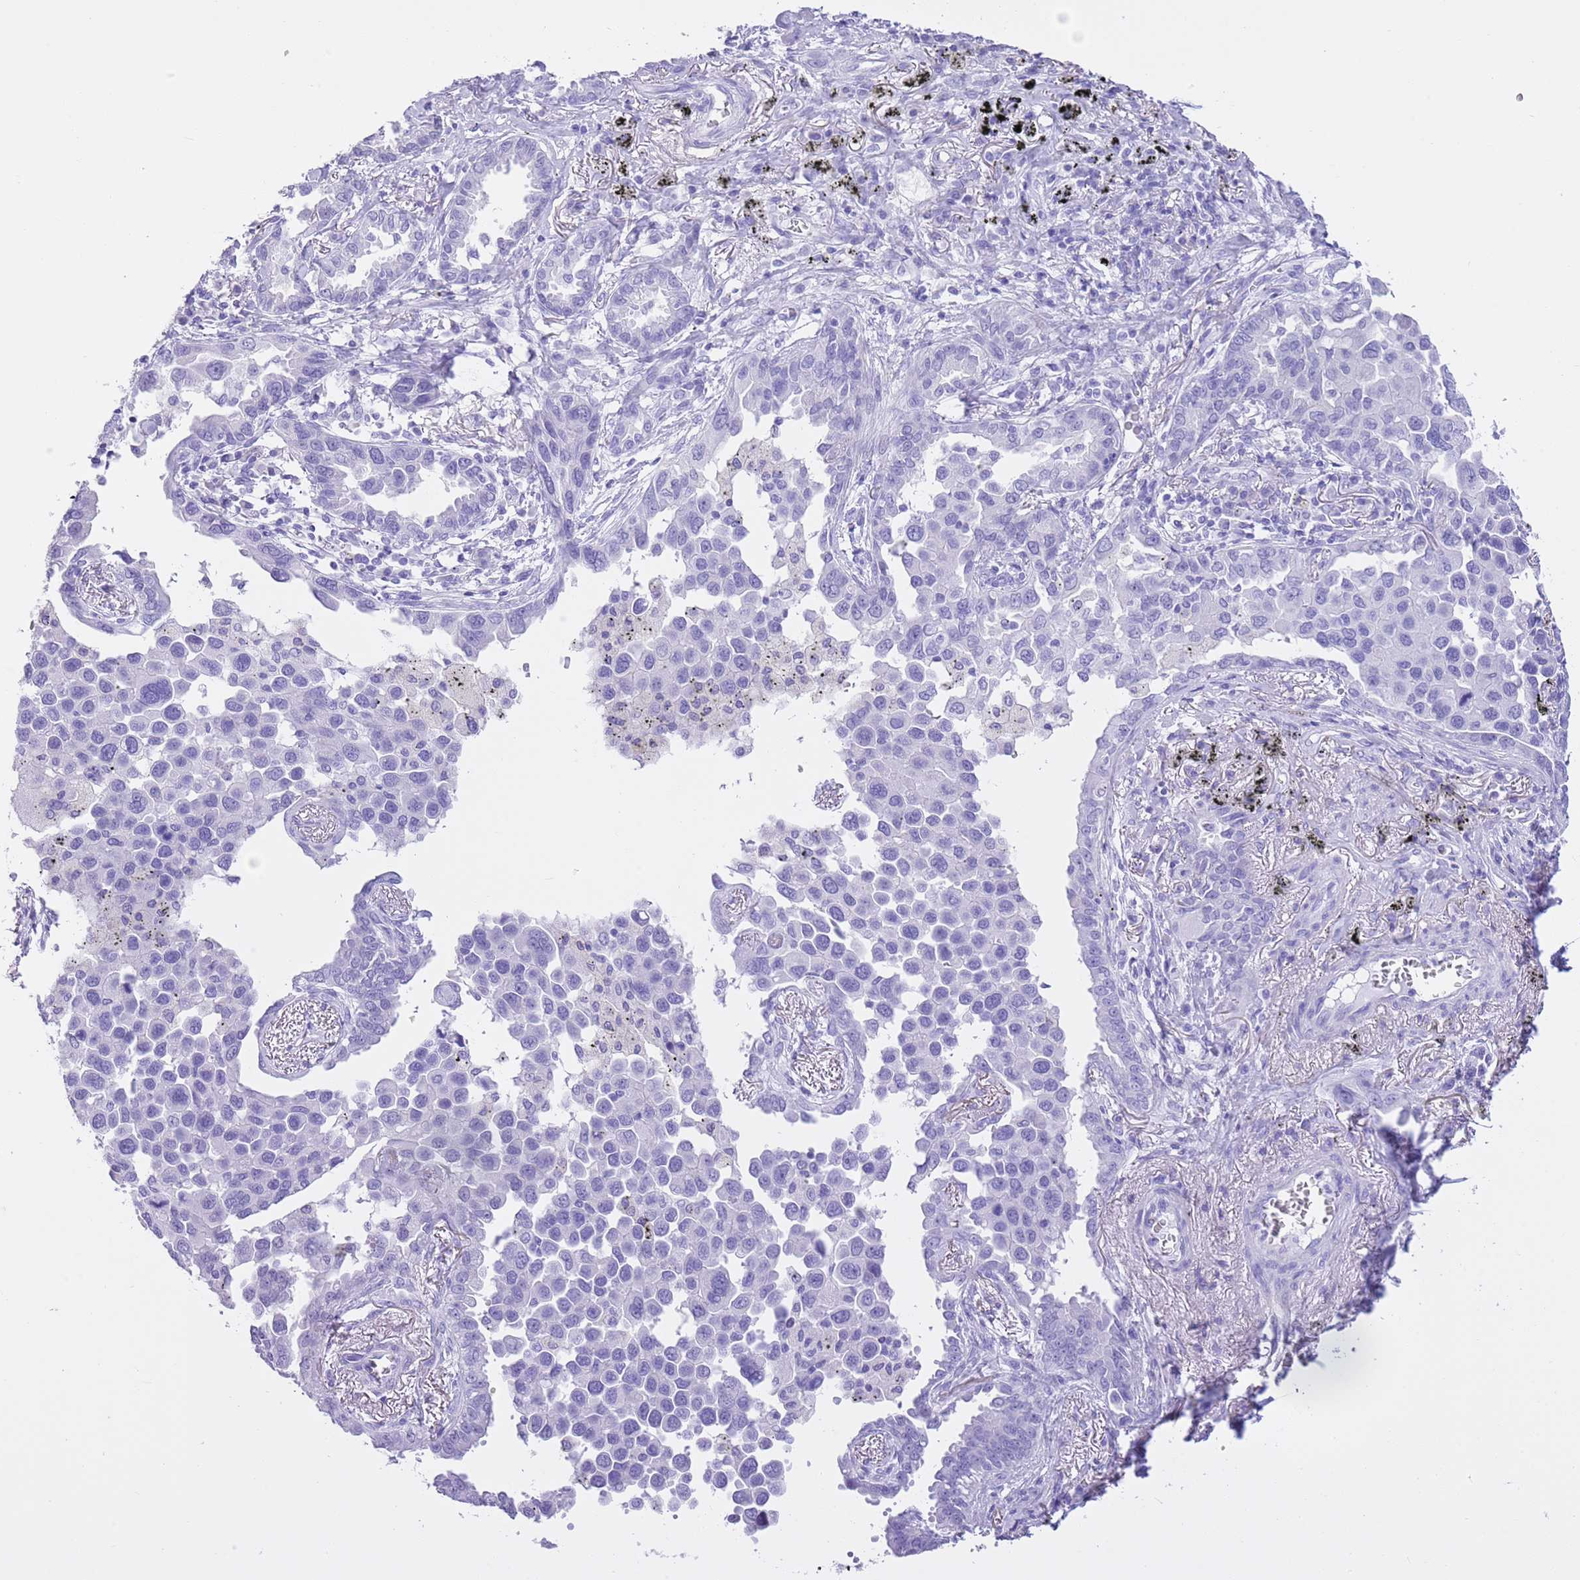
{"staining": {"intensity": "negative", "quantity": "none", "location": "none"}, "tissue": "lung cancer", "cell_type": "Tumor cells", "image_type": "cancer", "snomed": [{"axis": "morphology", "description": "Adenocarcinoma, NOS"}, {"axis": "topography", "description": "Lung"}], "caption": "Immunohistochemical staining of lung cancer displays no significant expression in tumor cells.", "gene": "TMEM185B", "patient": {"sex": "male", "age": 67}}